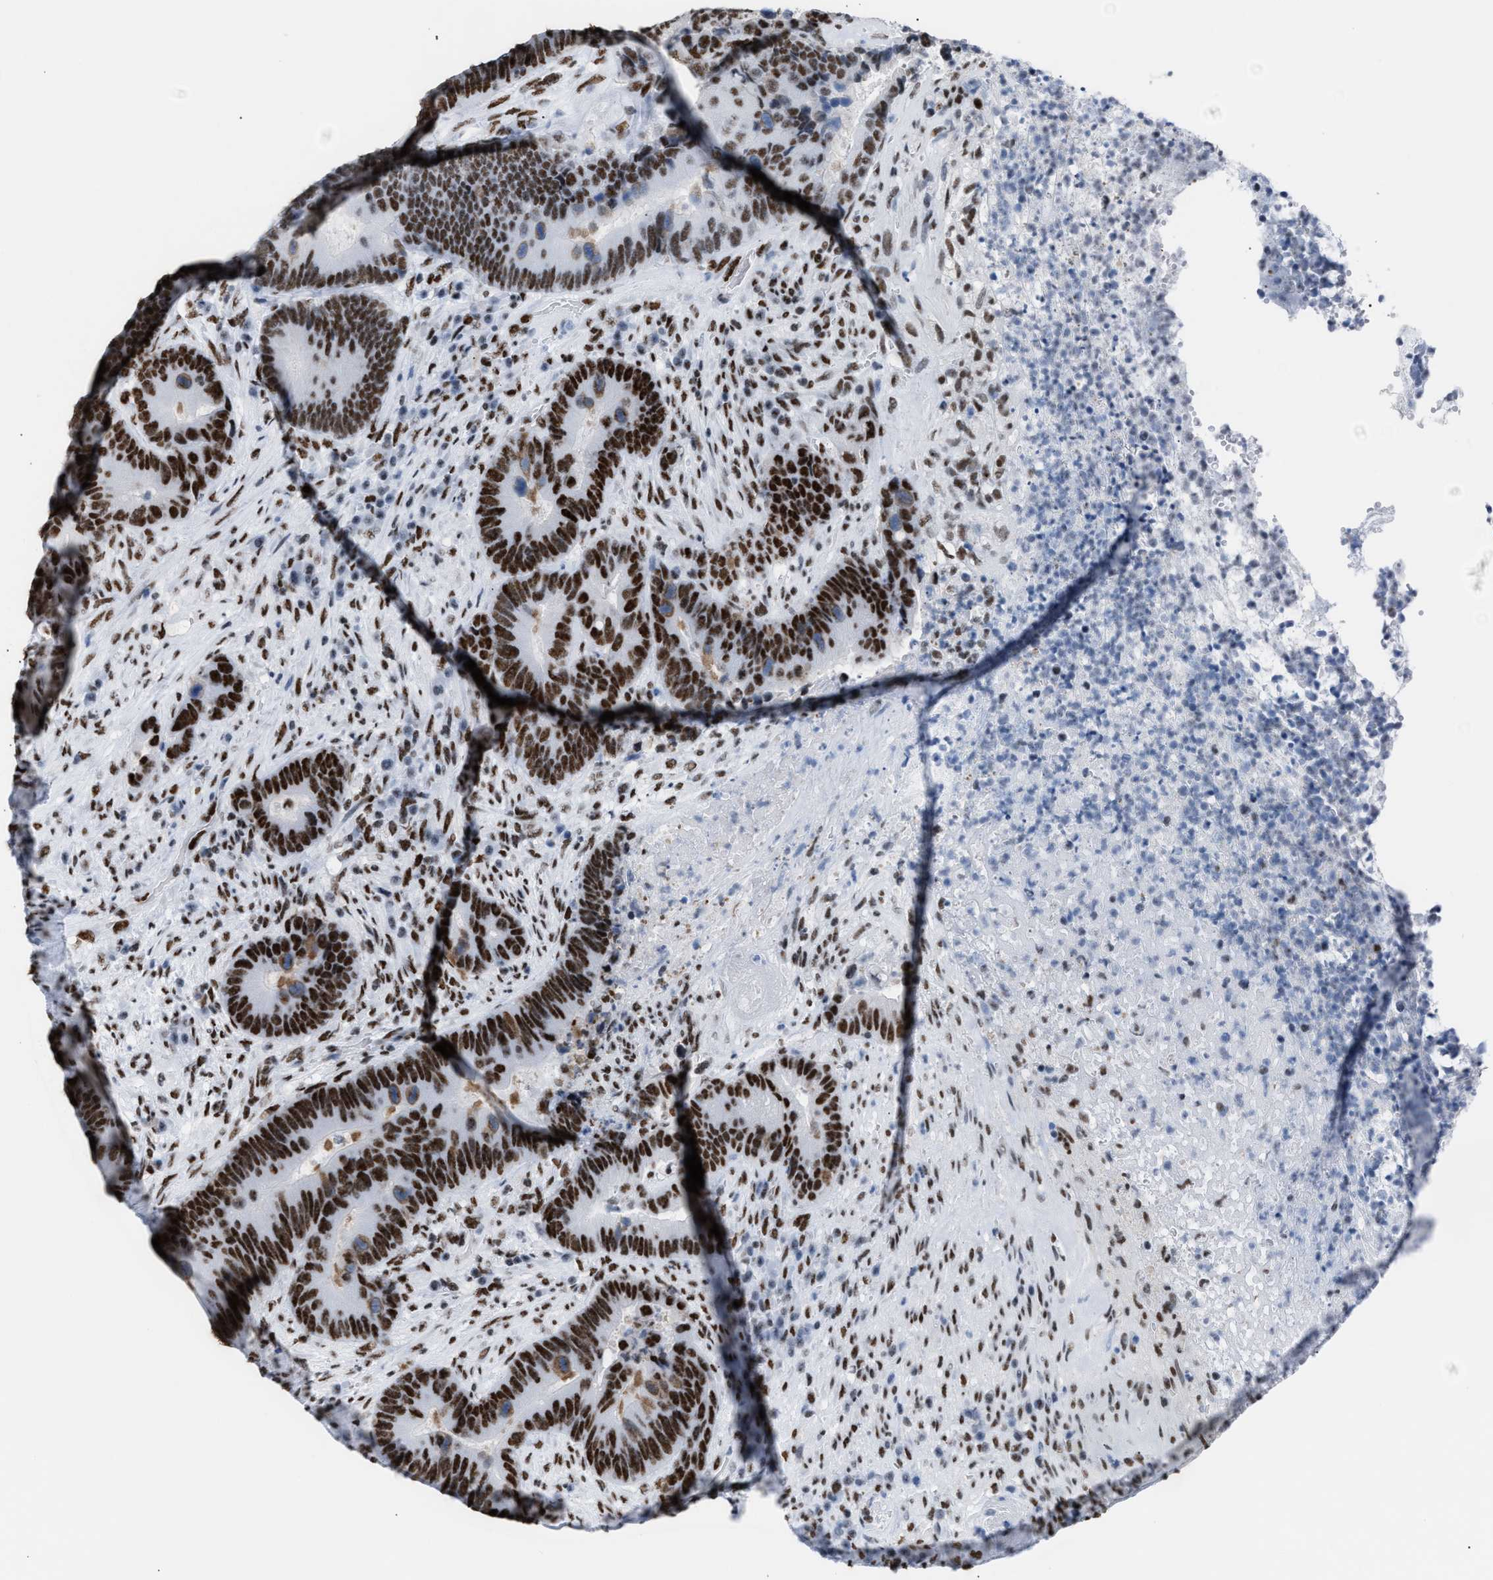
{"staining": {"intensity": "strong", "quantity": ">75%", "location": "nuclear"}, "tissue": "colorectal cancer", "cell_type": "Tumor cells", "image_type": "cancer", "snomed": [{"axis": "morphology", "description": "Adenocarcinoma, NOS"}, {"axis": "topography", "description": "Rectum"}], "caption": "The photomicrograph shows staining of colorectal cancer (adenocarcinoma), revealing strong nuclear protein expression (brown color) within tumor cells. The staining was performed using DAB, with brown indicating positive protein expression. Nuclei are stained blue with hematoxylin.", "gene": "CCAR2", "patient": {"sex": "female", "age": 89}}